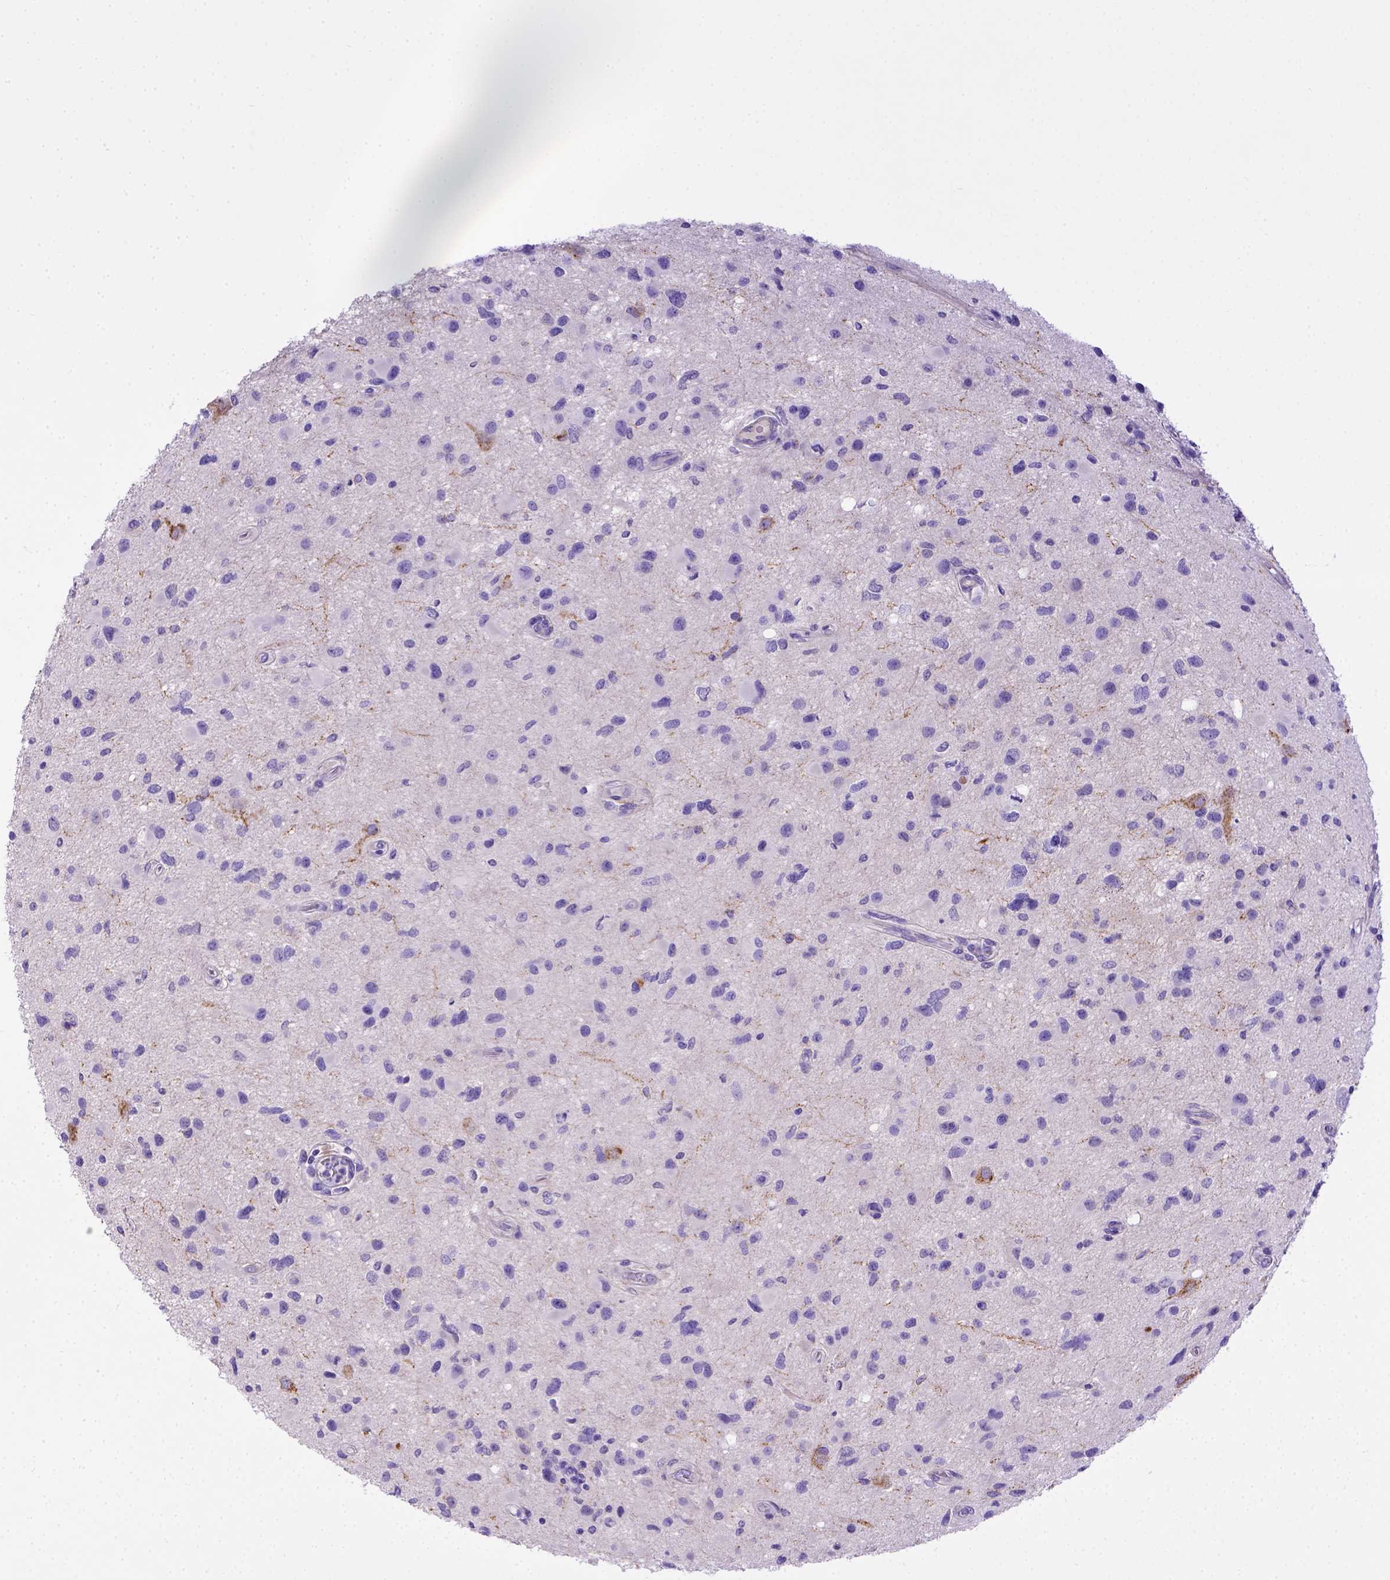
{"staining": {"intensity": "negative", "quantity": "none", "location": "none"}, "tissue": "glioma", "cell_type": "Tumor cells", "image_type": "cancer", "snomed": [{"axis": "morphology", "description": "Glioma, malignant, Low grade"}, {"axis": "topography", "description": "Brain"}], "caption": "Glioma stained for a protein using immunohistochemistry shows no positivity tumor cells.", "gene": "LRRC18", "patient": {"sex": "female", "age": 32}}